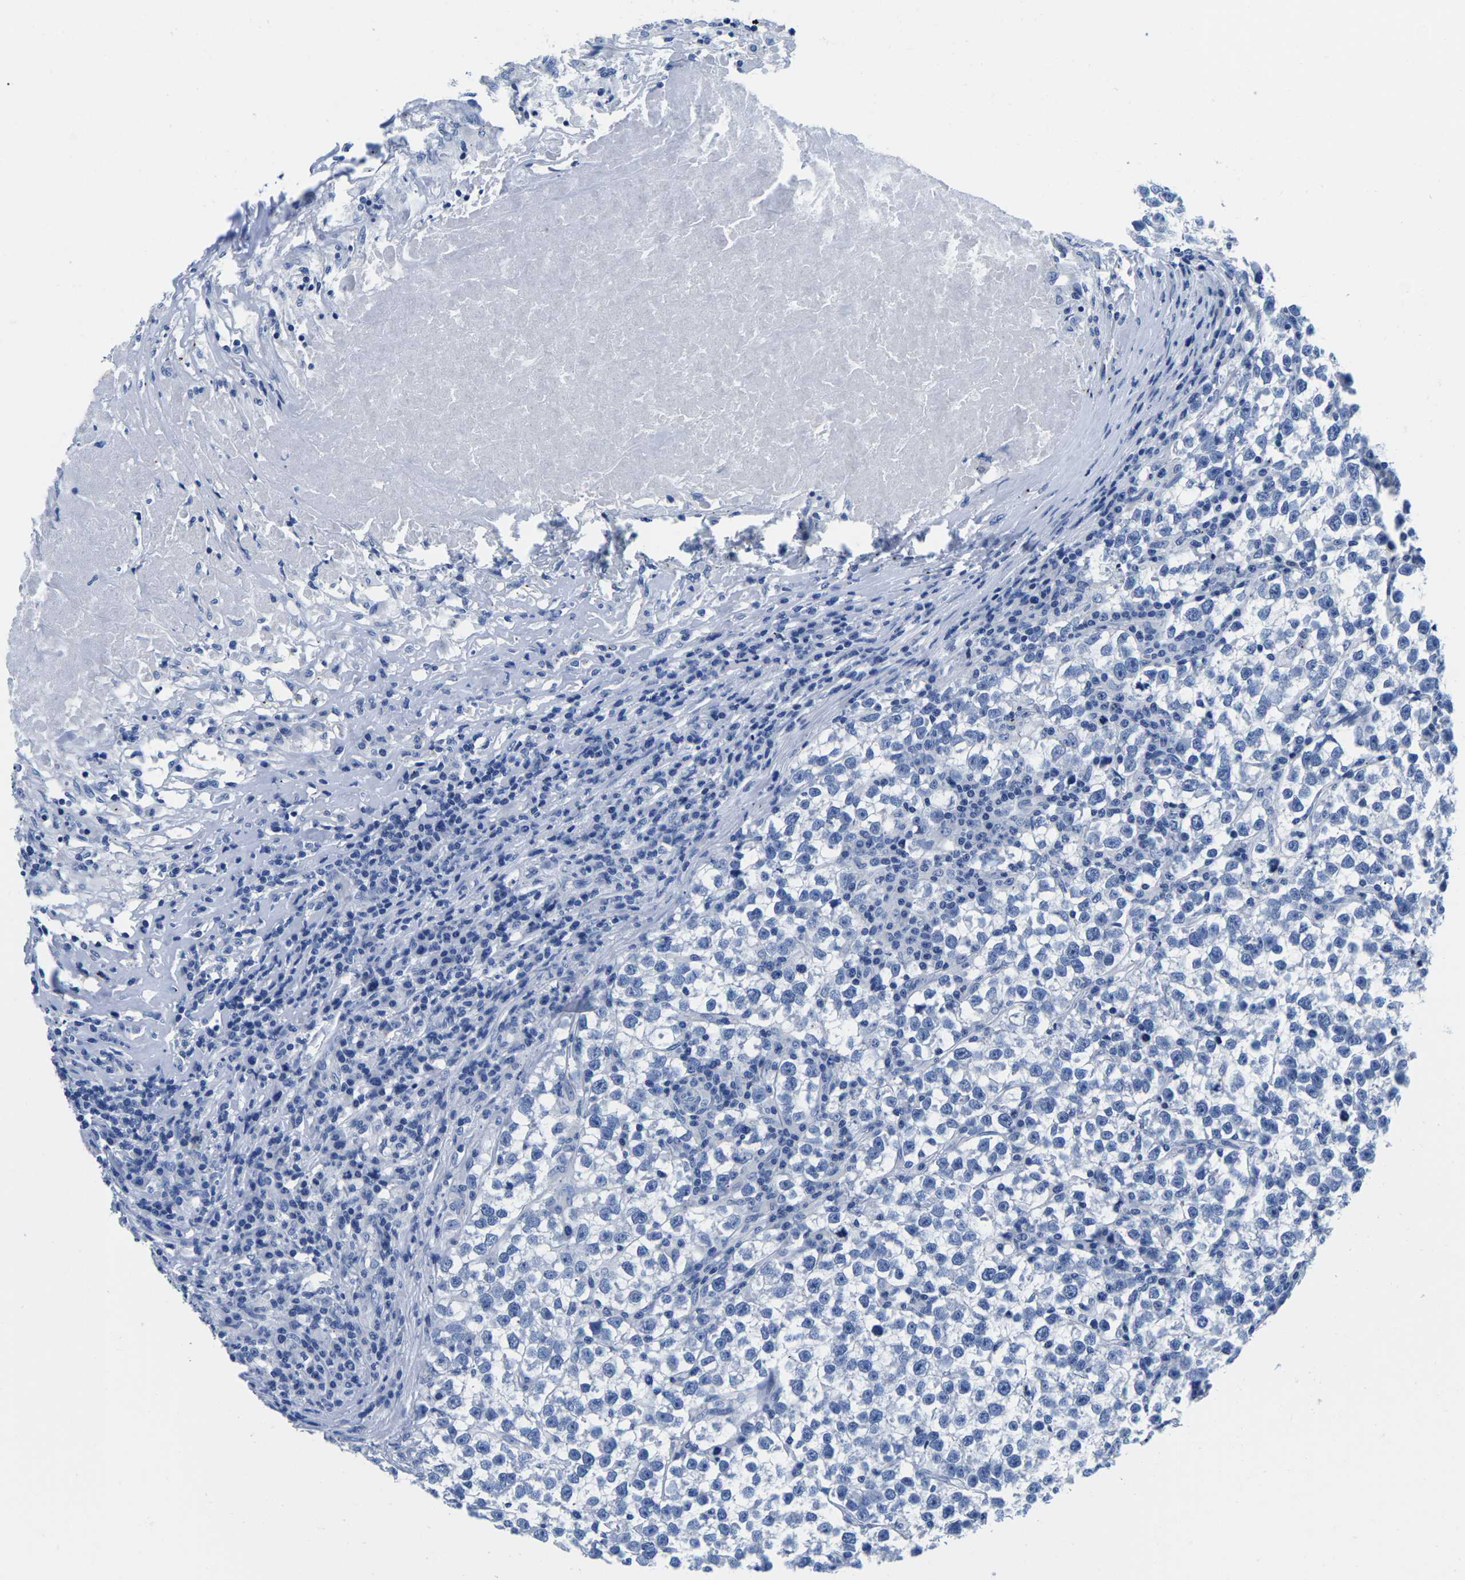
{"staining": {"intensity": "negative", "quantity": "none", "location": "none"}, "tissue": "testis cancer", "cell_type": "Tumor cells", "image_type": "cancer", "snomed": [{"axis": "morphology", "description": "Normal tissue, NOS"}, {"axis": "morphology", "description": "Seminoma, NOS"}, {"axis": "topography", "description": "Testis"}], "caption": "Image shows no significant protein positivity in tumor cells of testis seminoma.", "gene": "CYP1A2", "patient": {"sex": "male", "age": 43}}